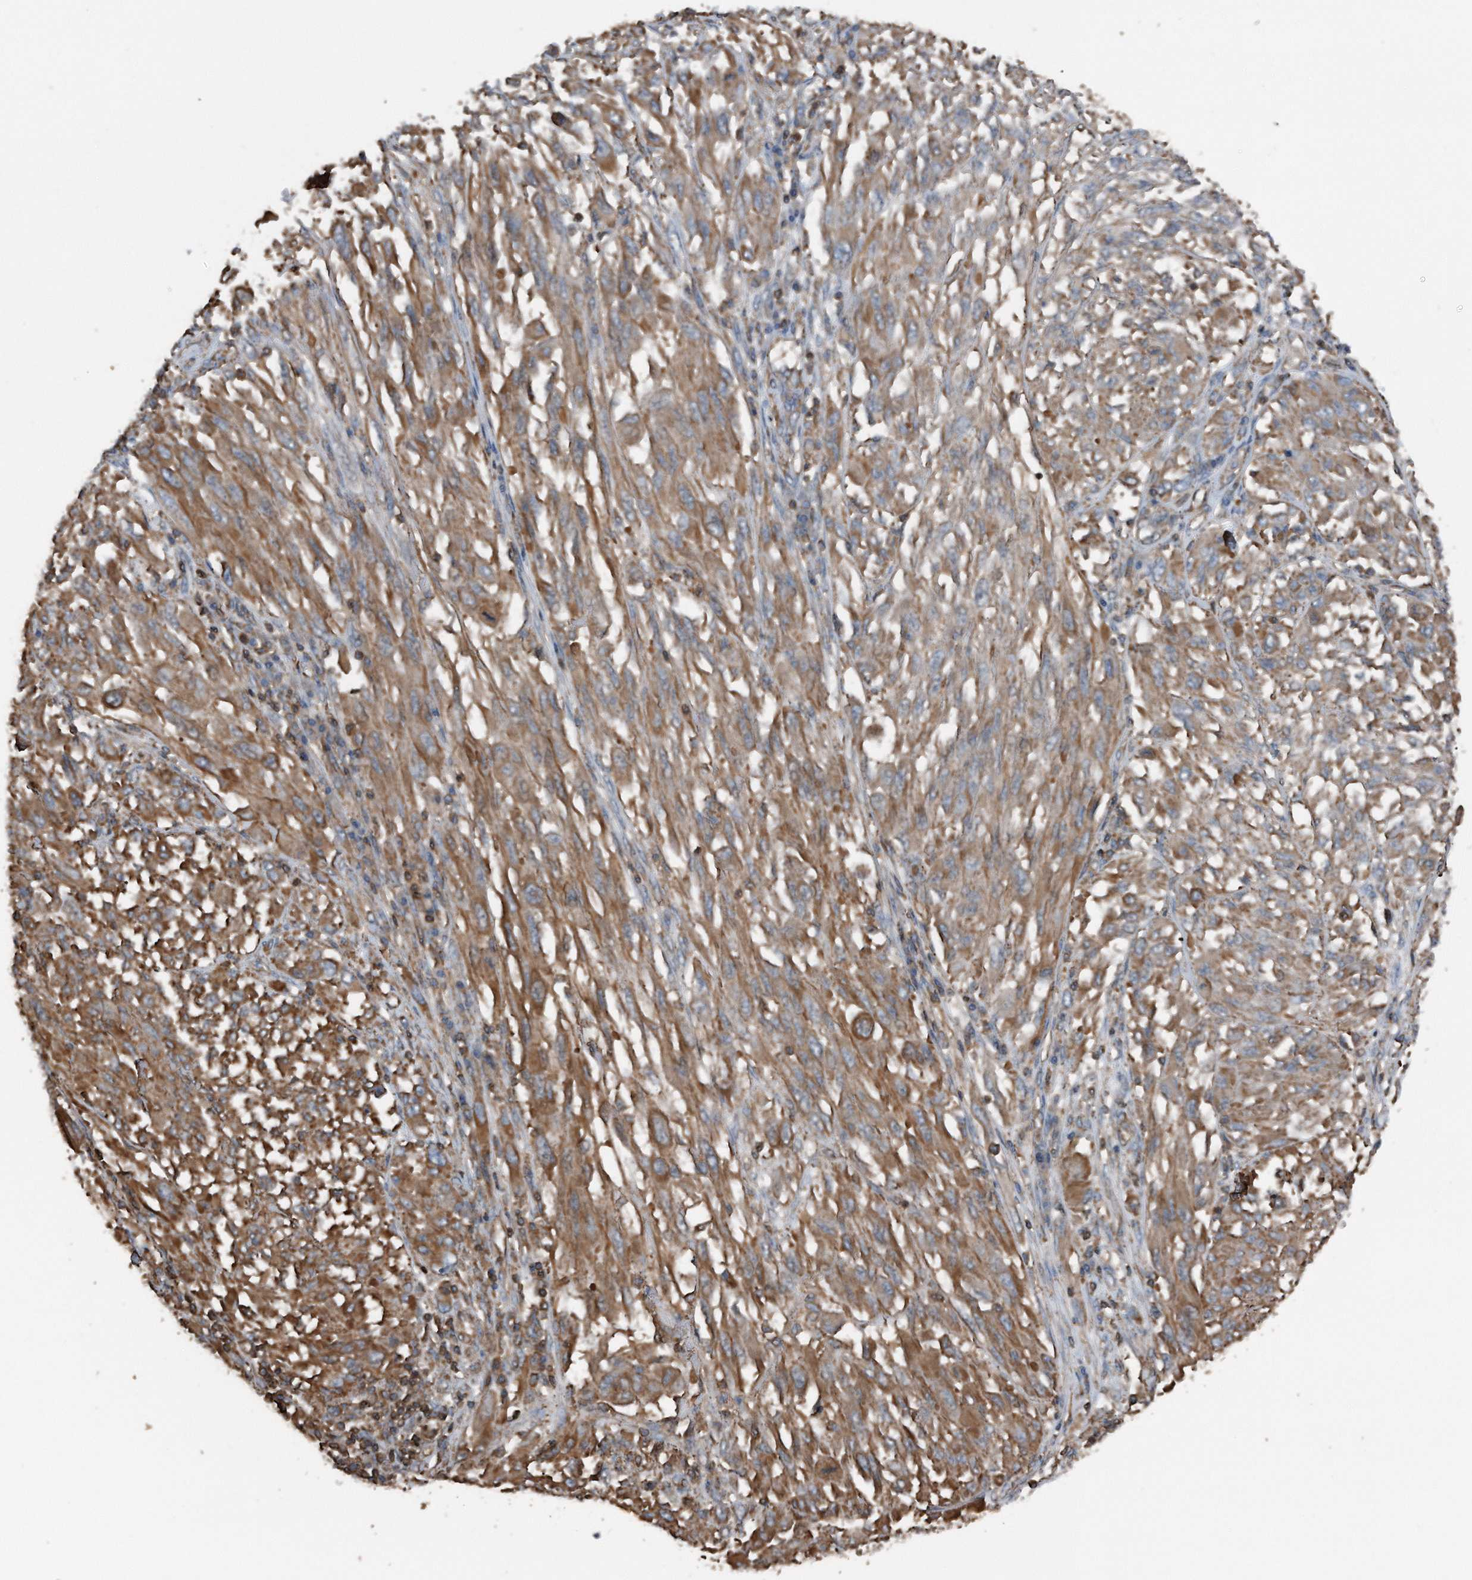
{"staining": {"intensity": "moderate", "quantity": ">75%", "location": "cytoplasmic/membranous"}, "tissue": "melanoma", "cell_type": "Tumor cells", "image_type": "cancer", "snomed": [{"axis": "morphology", "description": "Malignant melanoma, NOS"}, {"axis": "topography", "description": "Skin"}], "caption": "Immunohistochemical staining of melanoma shows moderate cytoplasmic/membranous protein positivity in approximately >75% of tumor cells.", "gene": "RSPO3", "patient": {"sex": "female", "age": 91}}